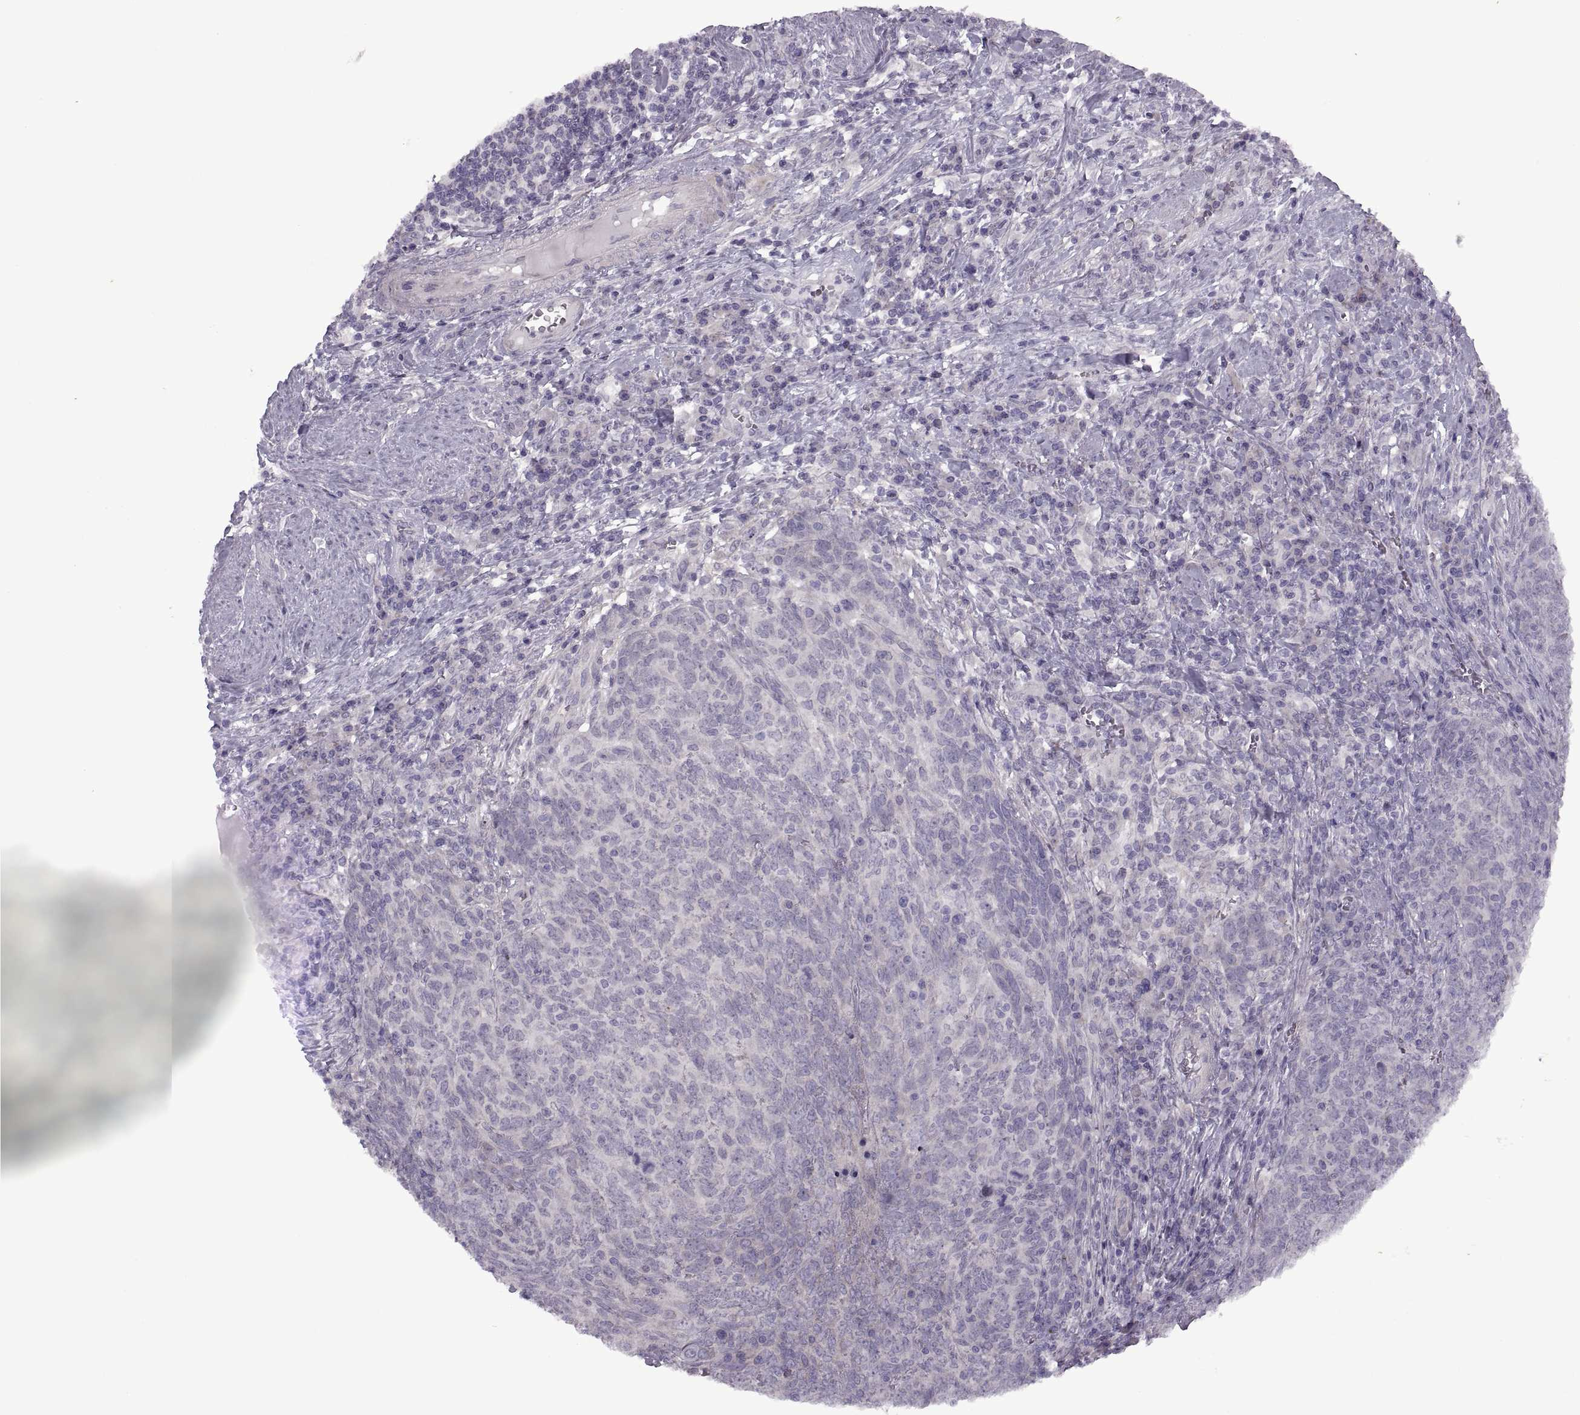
{"staining": {"intensity": "negative", "quantity": "none", "location": "none"}, "tissue": "skin cancer", "cell_type": "Tumor cells", "image_type": "cancer", "snomed": [{"axis": "morphology", "description": "Squamous cell carcinoma, NOS"}, {"axis": "topography", "description": "Skin"}, {"axis": "topography", "description": "Anal"}], "caption": "DAB (3,3'-diaminobenzidine) immunohistochemical staining of human skin cancer shows no significant positivity in tumor cells.", "gene": "RIPK4", "patient": {"sex": "female", "age": 51}}